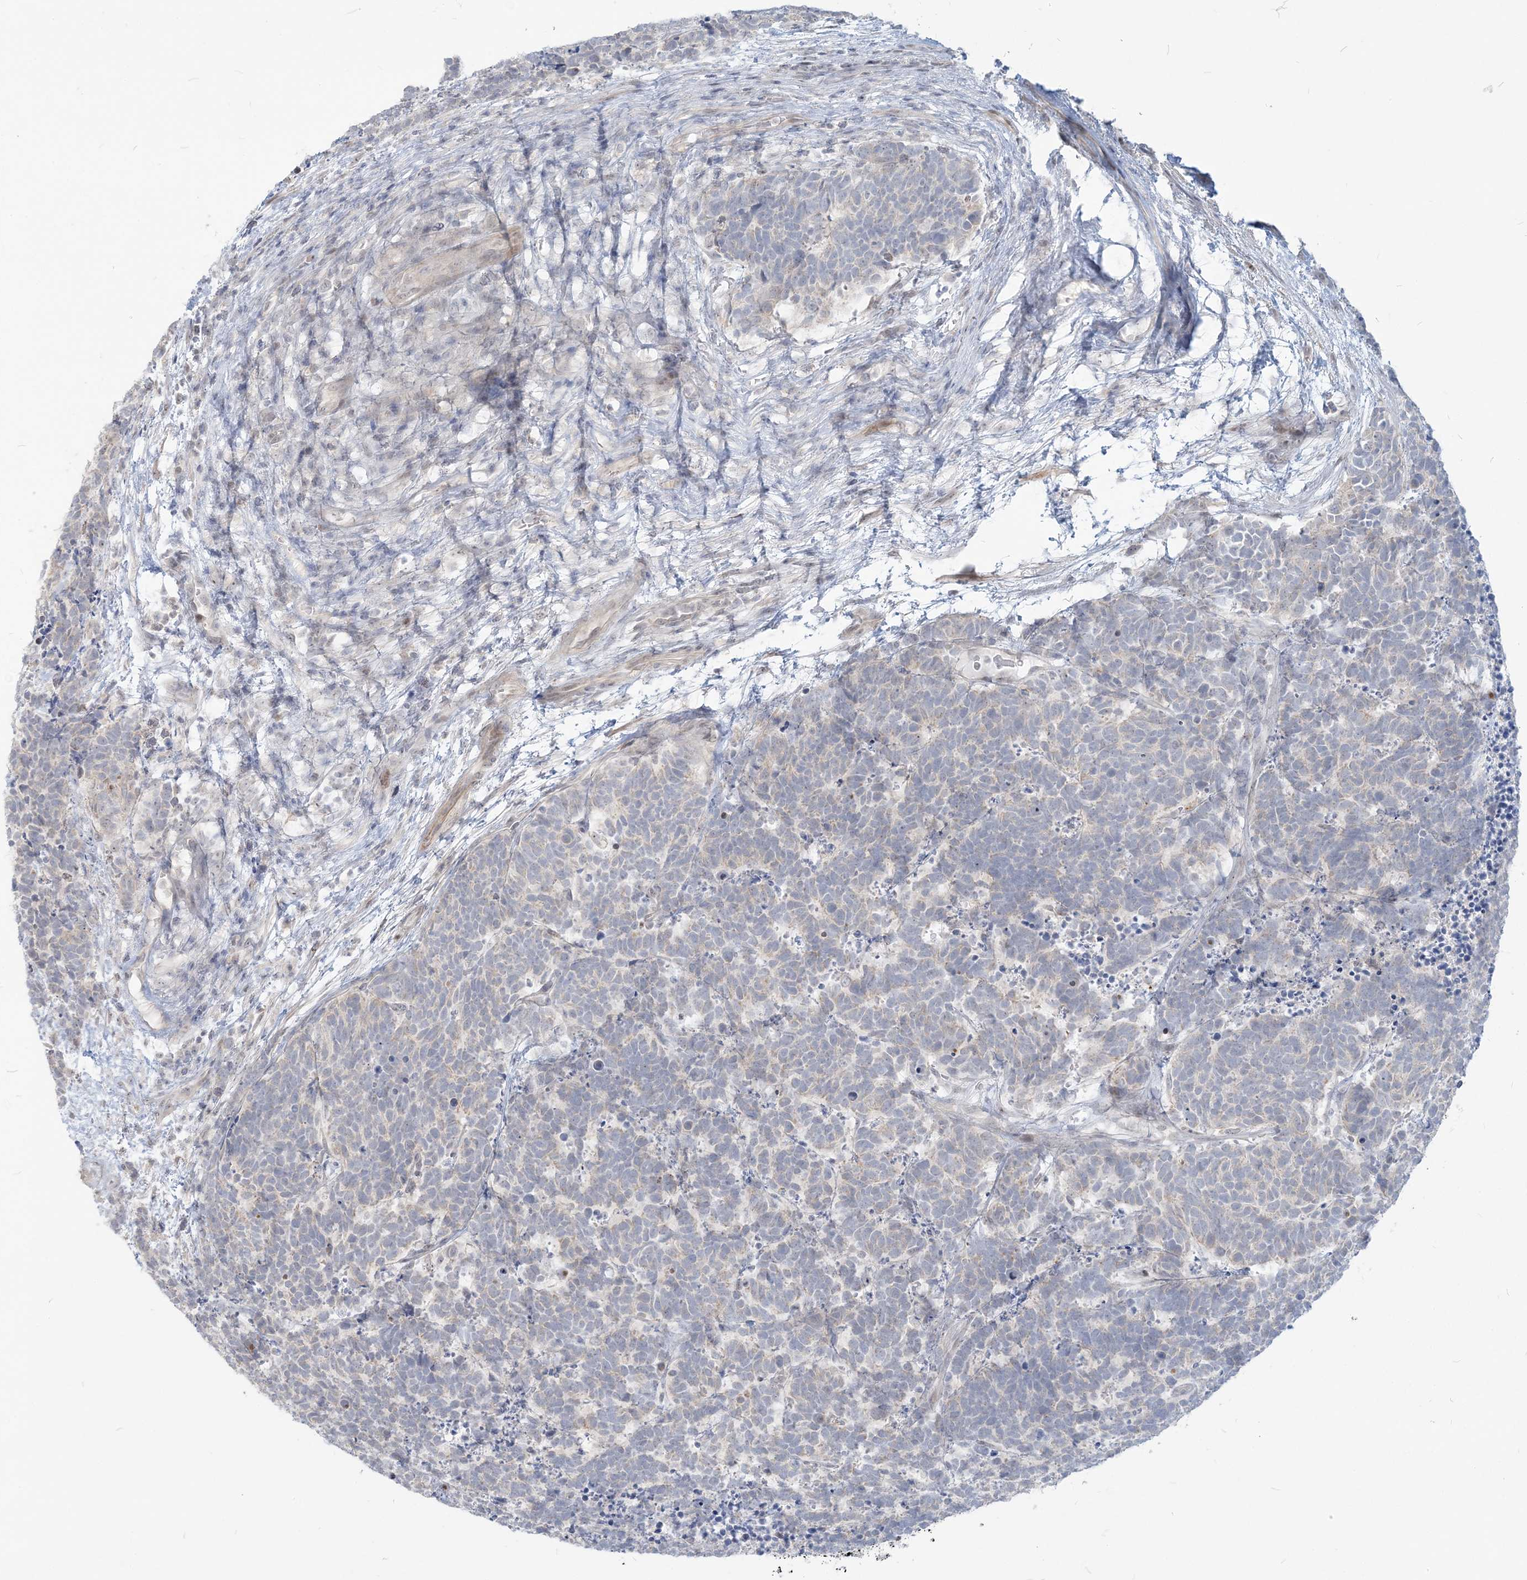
{"staining": {"intensity": "negative", "quantity": "none", "location": "none"}, "tissue": "carcinoid", "cell_type": "Tumor cells", "image_type": "cancer", "snomed": [{"axis": "morphology", "description": "Carcinoma, NOS"}, {"axis": "morphology", "description": "Carcinoid, malignant, NOS"}, {"axis": "topography", "description": "Urinary bladder"}], "caption": "This is an IHC image of human carcinoid. There is no staining in tumor cells.", "gene": "SDAD1", "patient": {"sex": "male", "age": 57}}